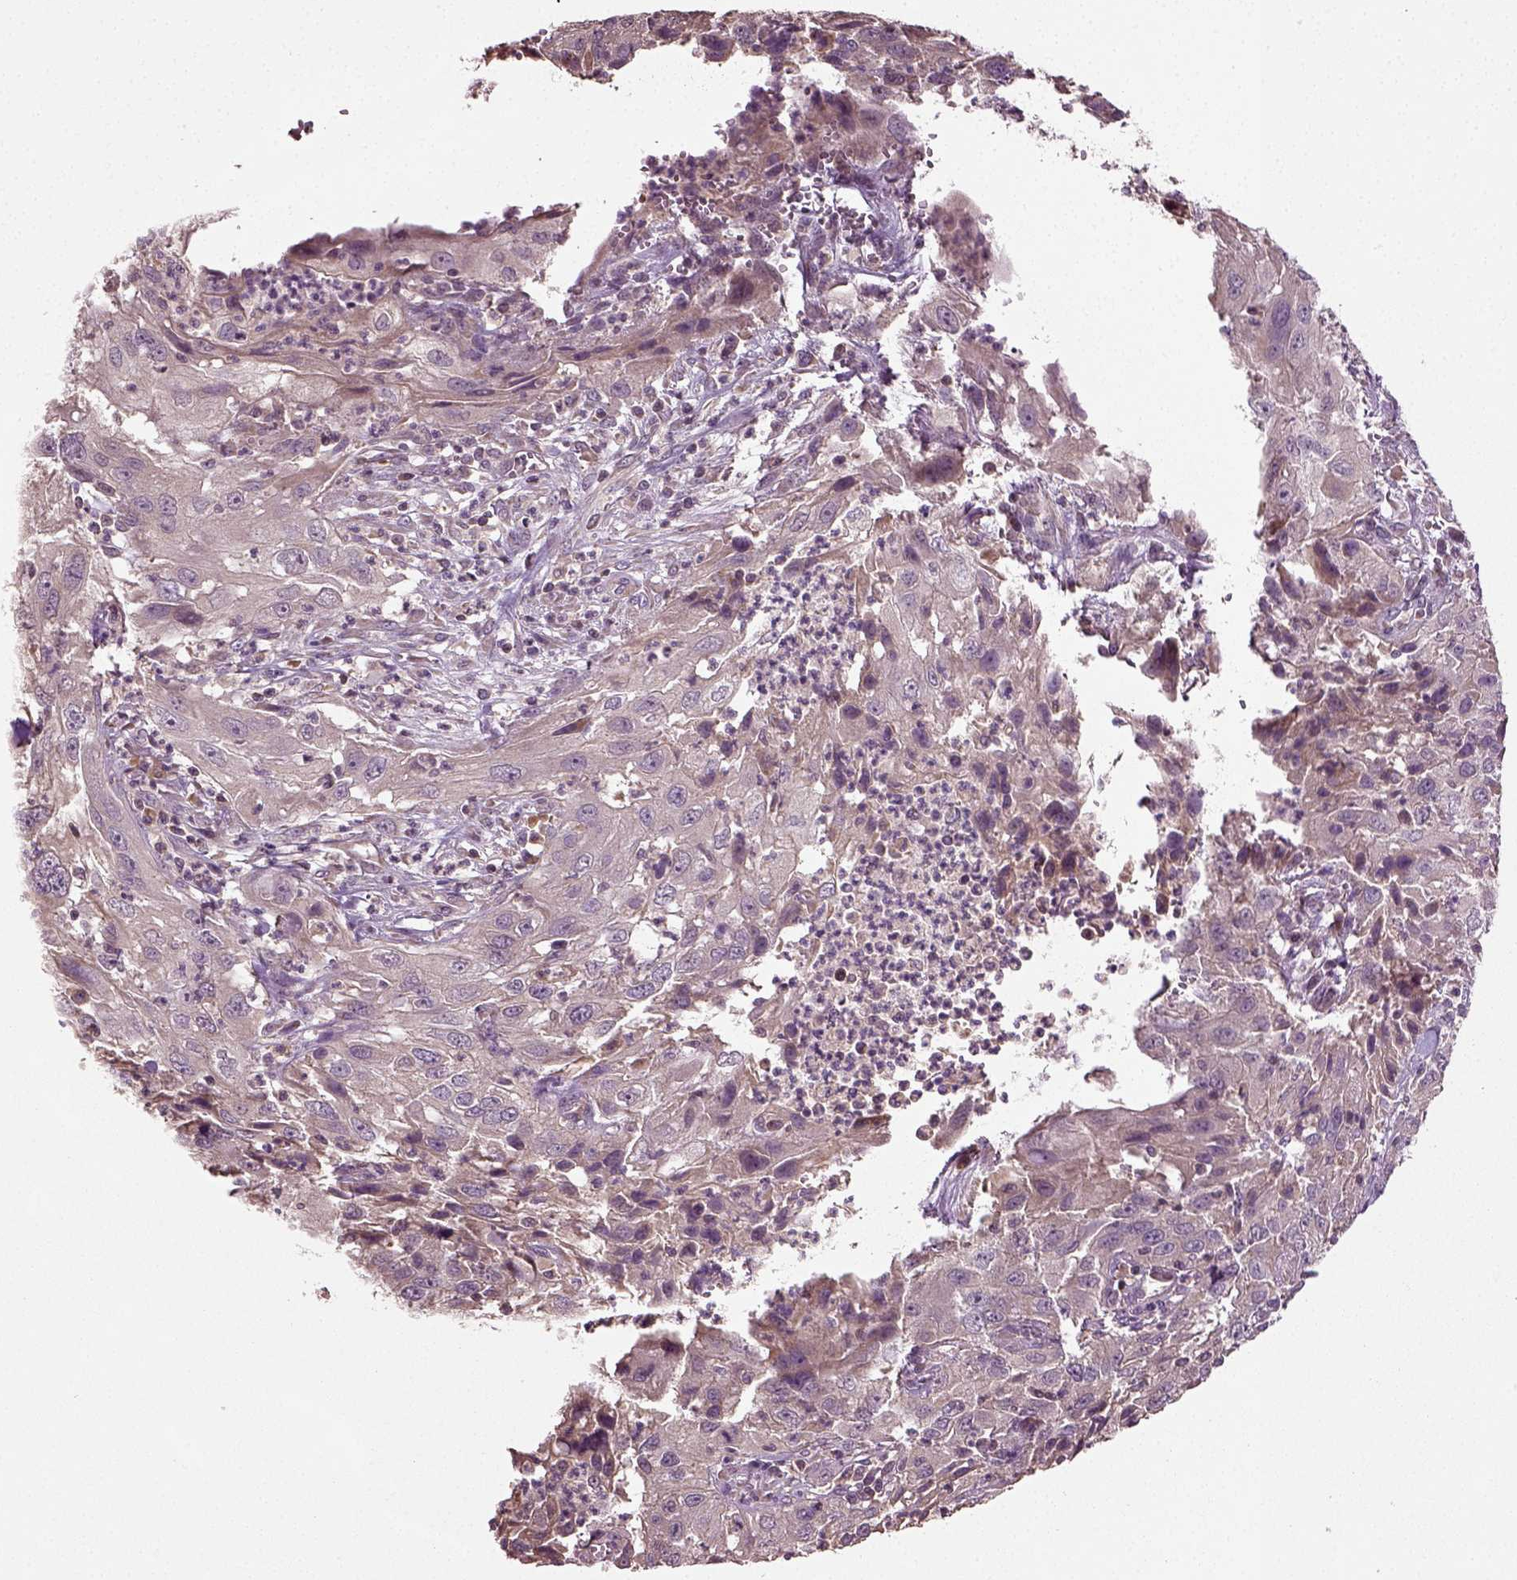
{"staining": {"intensity": "negative", "quantity": "none", "location": "none"}, "tissue": "cervical cancer", "cell_type": "Tumor cells", "image_type": "cancer", "snomed": [{"axis": "morphology", "description": "Squamous cell carcinoma, NOS"}, {"axis": "topography", "description": "Cervix"}], "caption": "Image shows no significant protein expression in tumor cells of cervical squamous cell carcinoma.", "gene": "ERV3-1", "patient": {"sex": "female", "age": 32}}